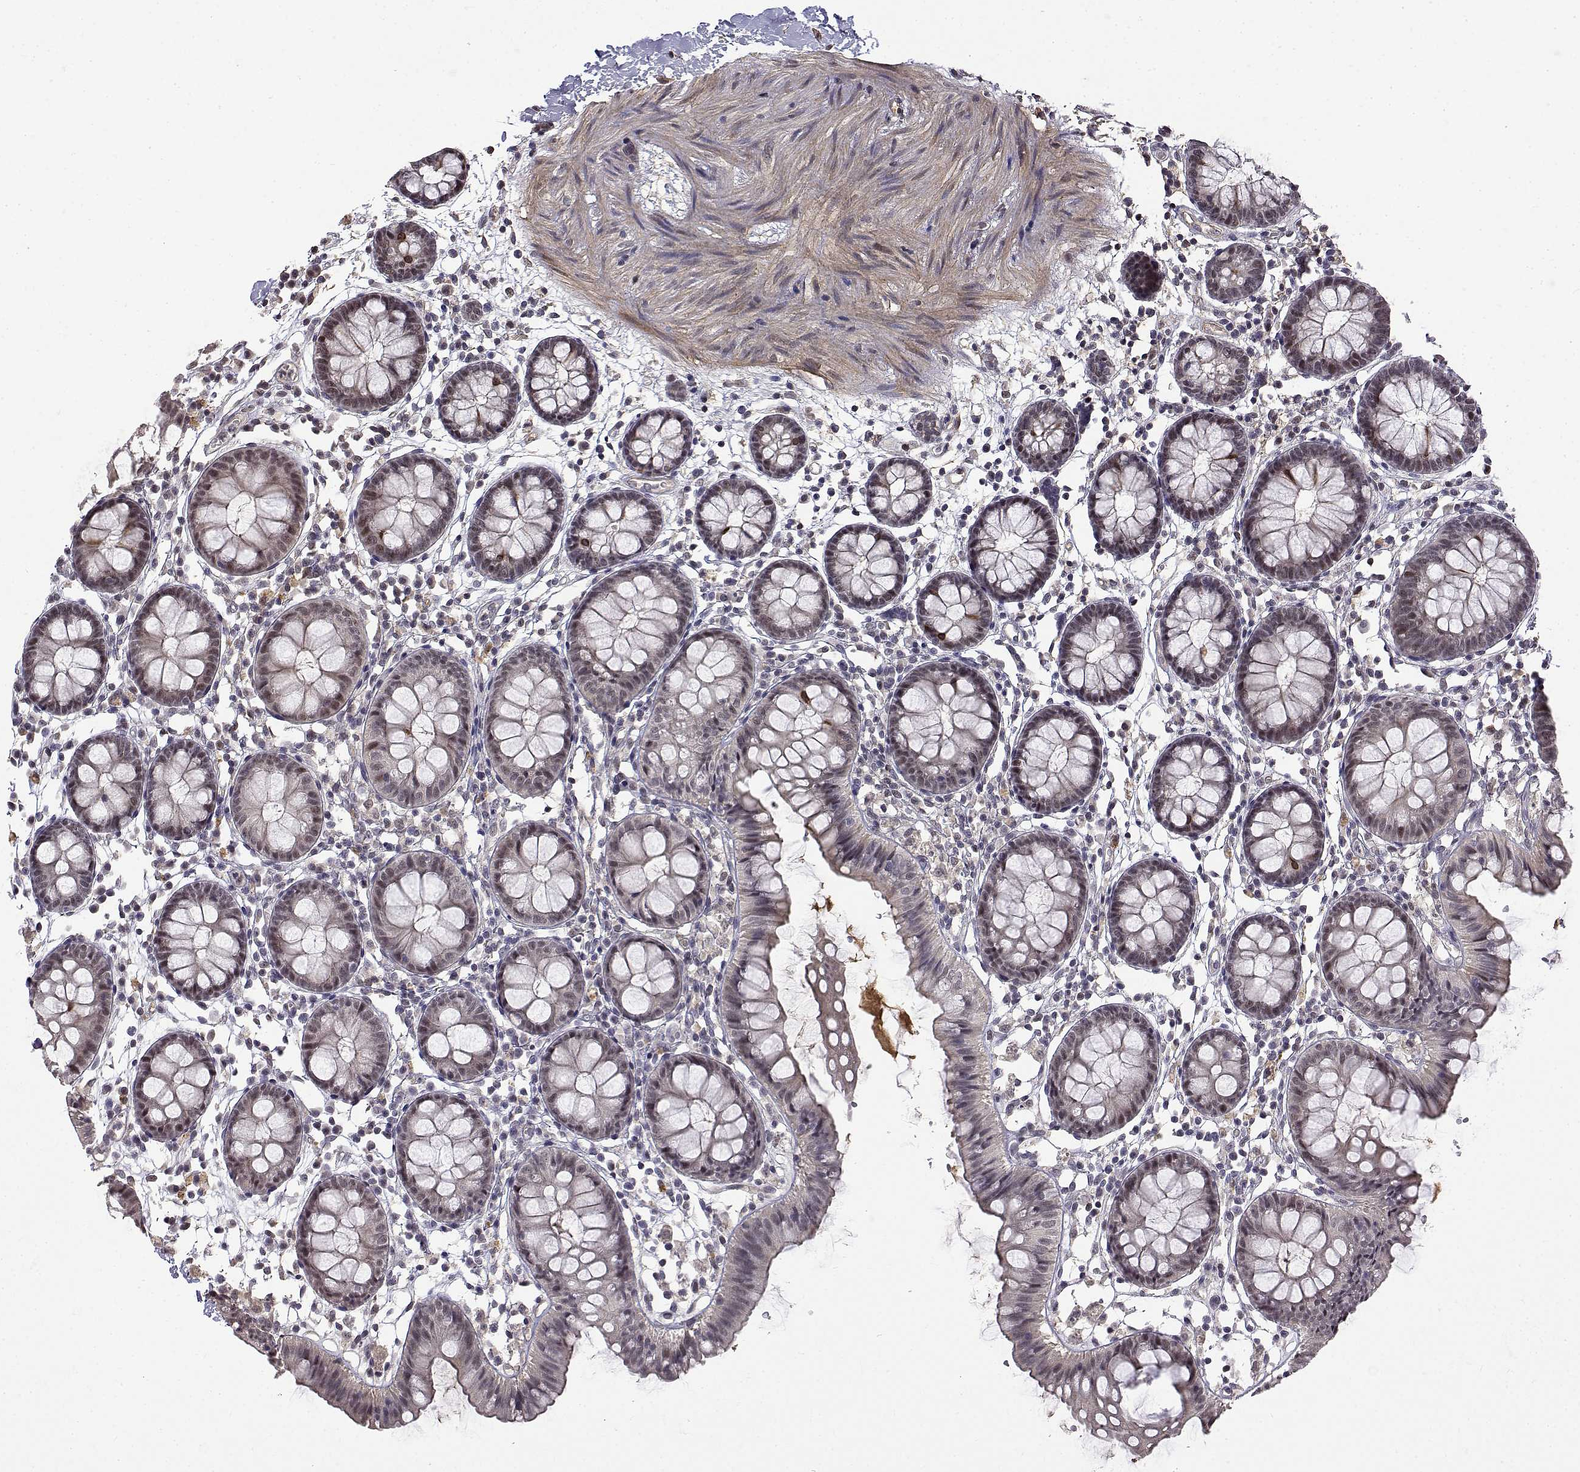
{"staining": {"intensity": "negative", "quantity": "none", "location": "none"}, "tissue": "colon", "cell_type": "Endothelial cells", "image_type": "normal", "snomed": [{"axis": "morphology", "description": "Normal tissue, NOS"}, {"axis": "topography", "description": "Colon"}], "caption": "Endothelial cells are negative for brown protein staining in normal colon. (DAB immunohistochemistry, high magnification).", "gene": "ITGA7", "patient": {"sex": "female", "age": 84}}